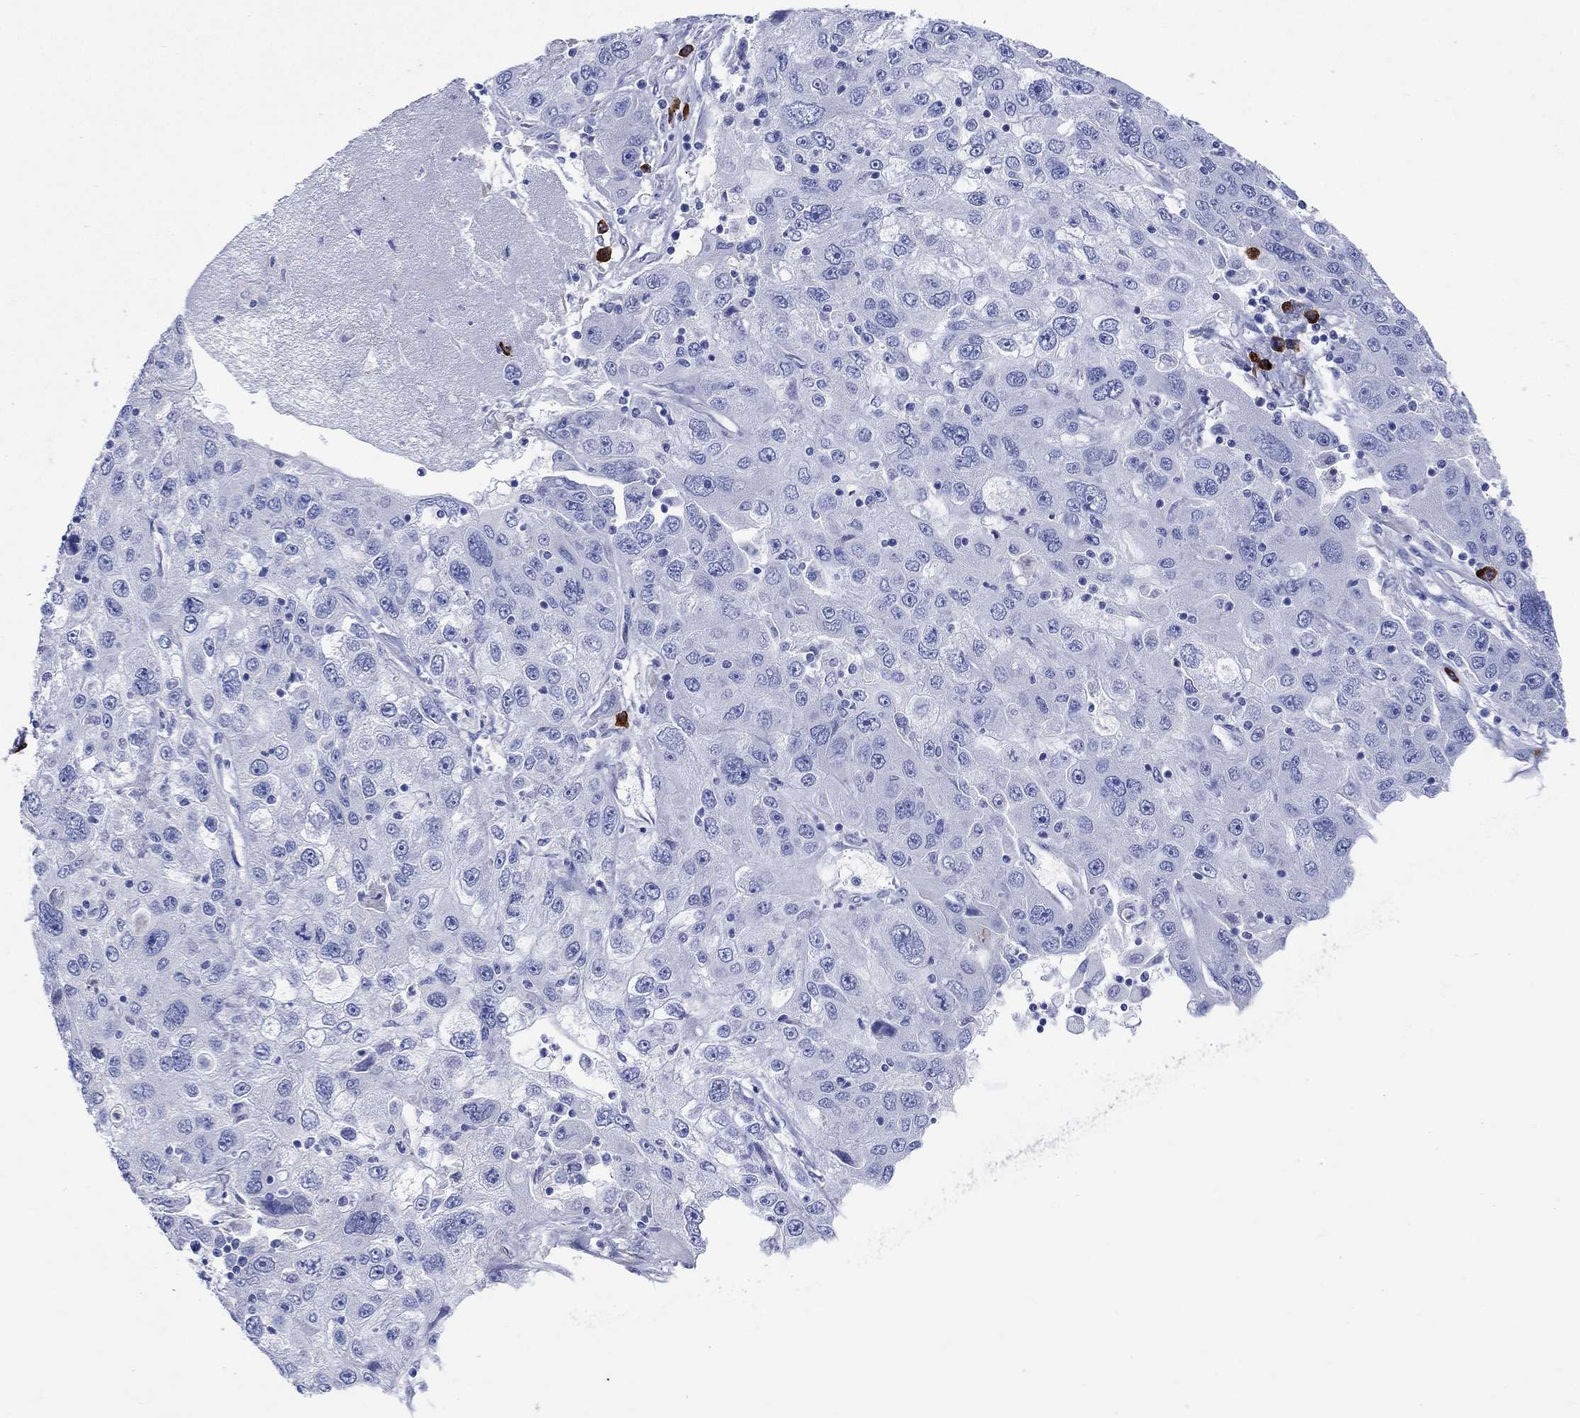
{"staining": {"intensity": "negative", "quantity": "none", "location": "none"}, "tissue": "stomach cancer", "cell_type": "Tumor cells", "image_type": "cancer", "snomed": [{"axis": "morphology", "description": "Adenocarcinoma, NOS"}, {"axis": "topography", "description": "Stomach"}], "caption": "This is an IHC histopathology image of adenocarcinoma (stomach). There is no positivity in tumor cells.", "gene": "P2RY6", "patient": {"sex": "male", "age": 56}}